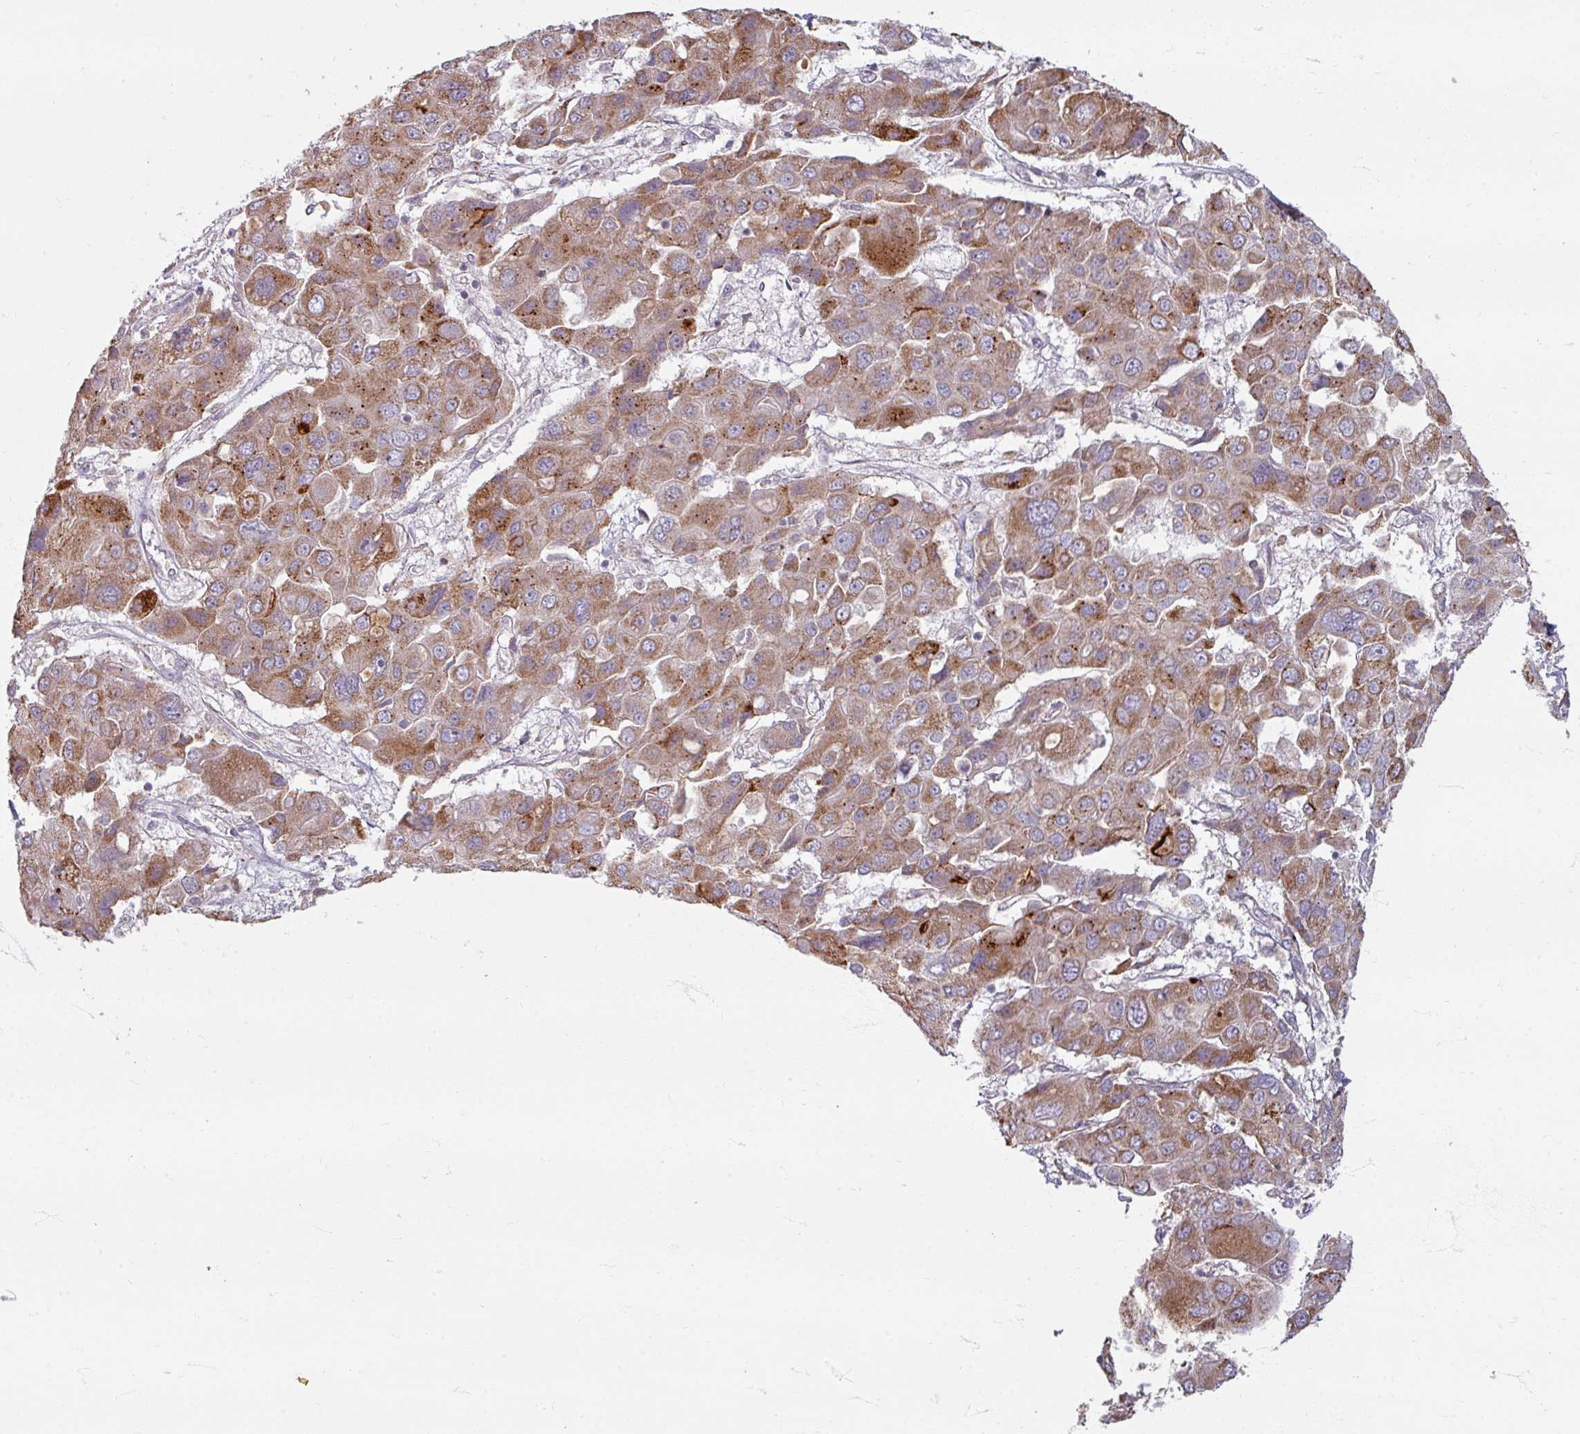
{"staining": {"intensity": "moderate", "quantity": "25%-75%", "location": "cytoplasmic/membranous"}, "tissue": "liver cancer", "cell_type": "Tumor cells", "image_type": "cancer", "snomed": [{"axis": "morphology", "description": "Cholangiocarcinoma"}, {"axis": "topography", "description": "Liver"}], "caption": "Moderate cytoplasmic/membranous expression for a protein is present in about 25%-75% of tumor cells of liver cancer using immunohistochemistry (IHC).", "gene": "GABARAPL1", "patient": {"sex": "male", "age": 67}}